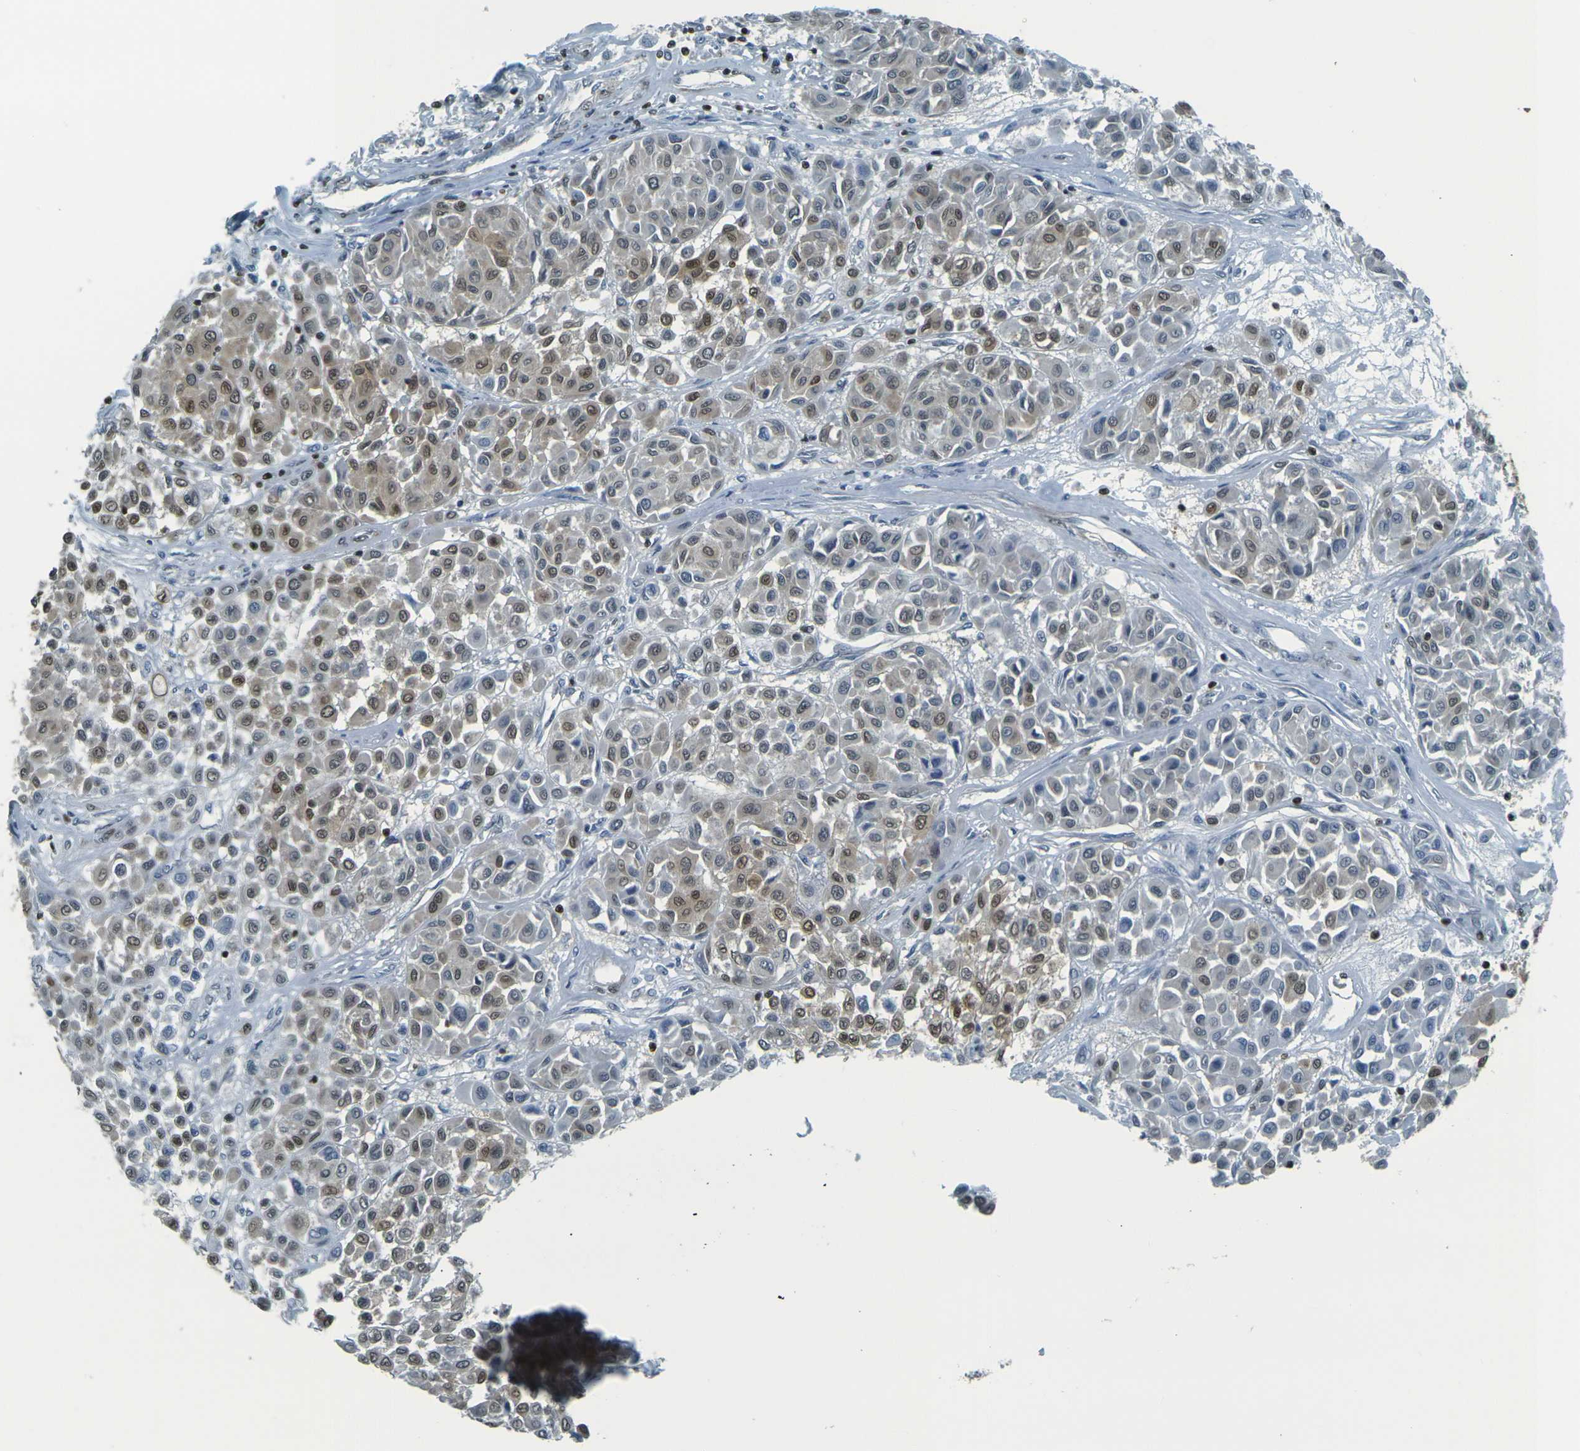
{"staining": {"intensity": "moderate", "quantity": "25%-75%", "location": "cytoplasmic/membranous,nuclear"}, "tissue": "melanoma", "cell_type": "Tumor cells", "image_type": "cancer", "snomed": [{"axis": "morphology", "description": "Malignant melanoma, Metastatic site"}, {"axis": "topography", "description": "Soft tissue"}], "caption": "Brown immunohistochemical staining in malignant melanoma (metastatic site) demonstrates moderate cytoplasmic/membranous and nuclear expression in approximately 25%-75% of tumor cells.", "gene": "NHEJ1", "patient": {"sex": "male", "age": 41}}